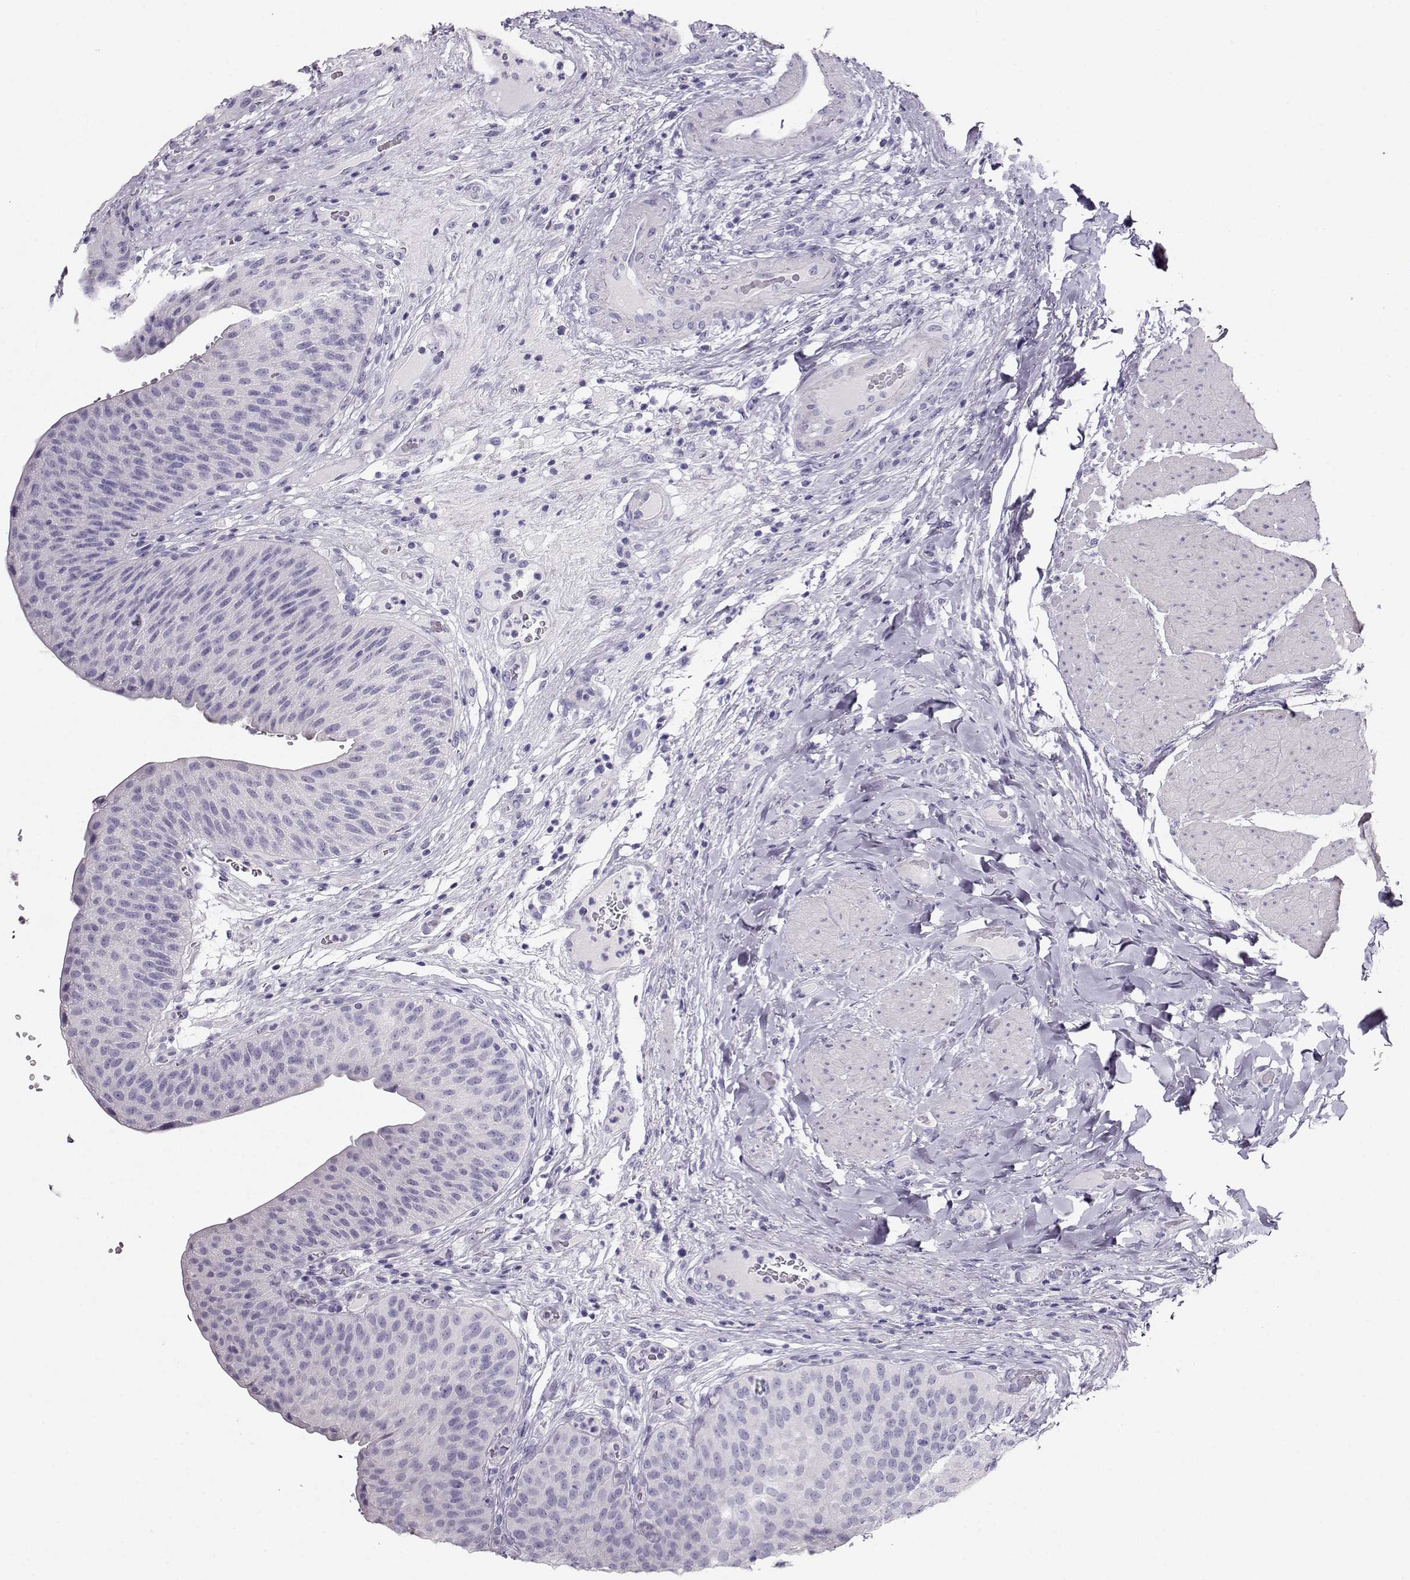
{"staining": {"intensity": "negative", "quantity": "none", "location": "none"}, "tissue": "urinary bladder", "cell_type": "Urothelial cells", "image_type": "normal", "snomed": [{"axis": "morphology", "description": "Normal tissue, NOS"}, {"axis": "topography", "description": "Urinary bladder"}], "caption": "IHC of unremarkable human urinary bladder displays no expression in urothelial cells.", "gene": "ACTN2", "patient": {"sex": "male", "age": 66}}